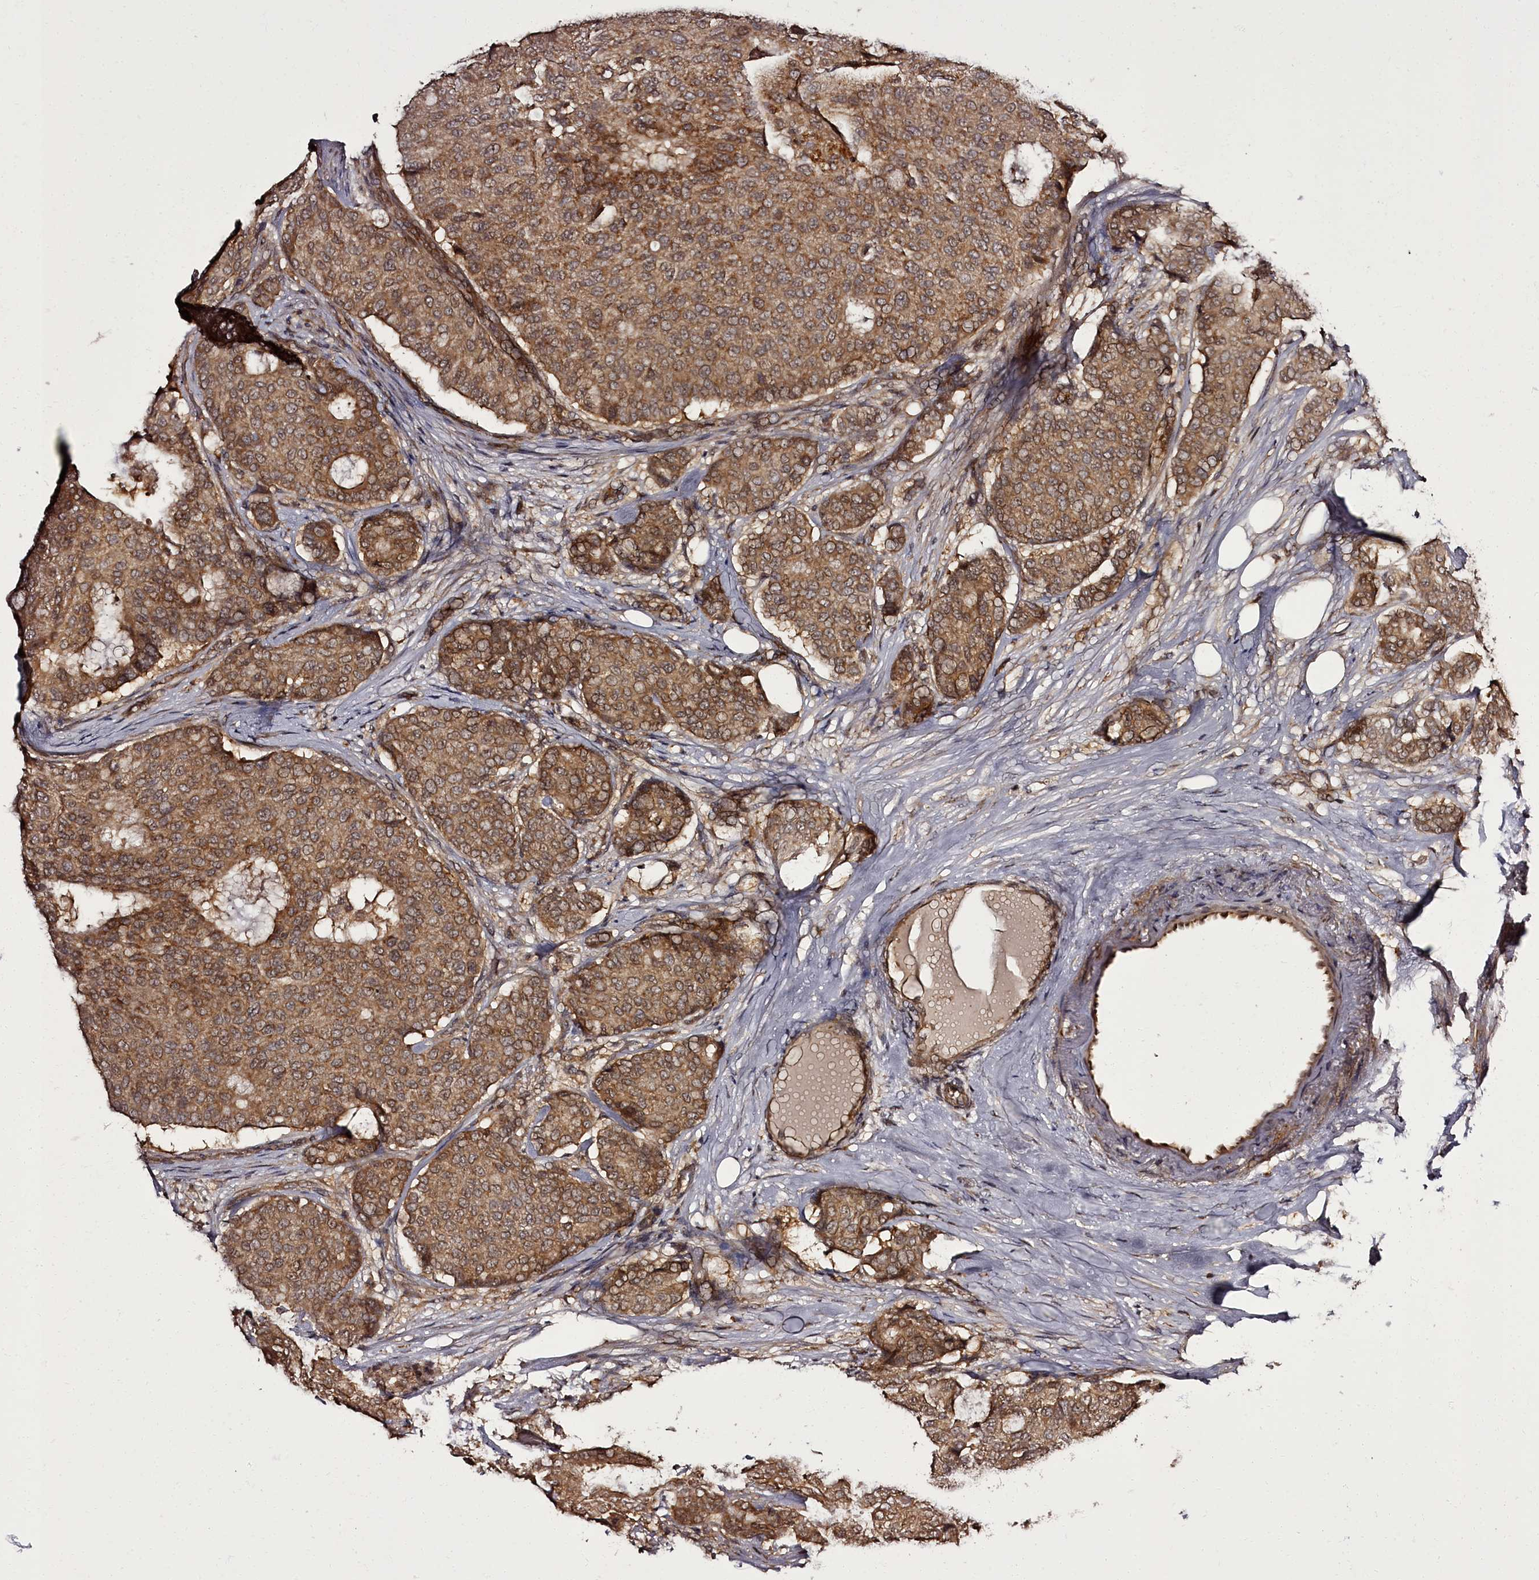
{"staining": {"intensity": "moderate", "quantity": ">75%", "location": "cytoplasmic/membranous"}, "tissue": "breast cancer", "cell_type": "Tumor cells", "image_type": "cancer", "snomed": [{"axis": "morphology", "description": "Duct carcinoma"}, {"axis": "topography", "description": "Breast"}], "caption": "A micrograph of breast invasive ductal carcinoma stained for a protein demonstrates moderate cytoplasmic/membranous brown staining in tumor cells.", "gene": "PCBP2", "patient": {"sex": "female", "age": 75}}